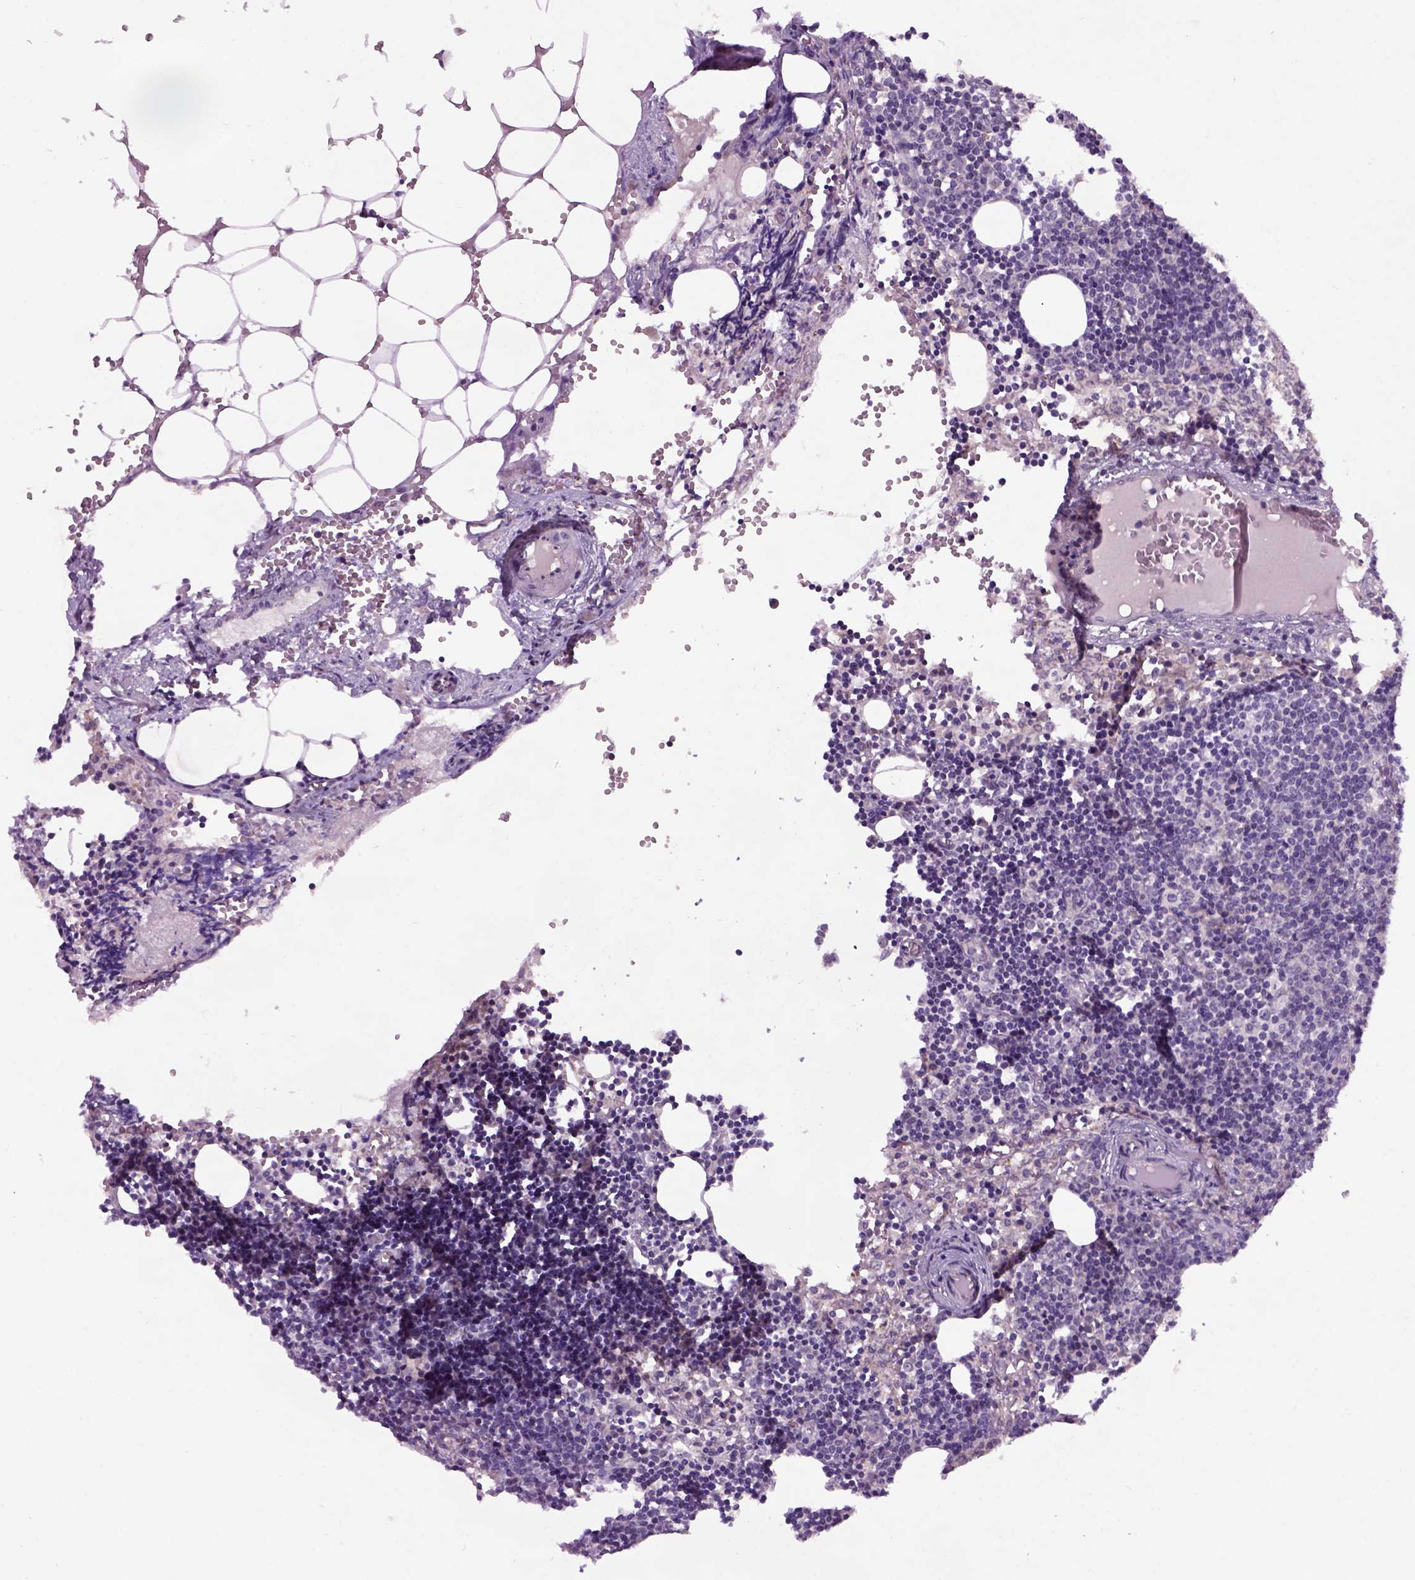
{"staining": {"intensity": "negative", "quantity": "none", "location": "none"}, "tissue": "lymph node", "cell_type": "Germinal center cells", "image_type": "normal", "snomed": [{"axis": "morphology", "description": "Normal tissue, NOS"}, {"axis": "topography", "description": "Lymph node"}], "caption": "This is an IHC image of benign human lymph node. There is no expression in germinal center cells.", "gene": "RAB43", "patient": {"sex": "female", "age": 41}}